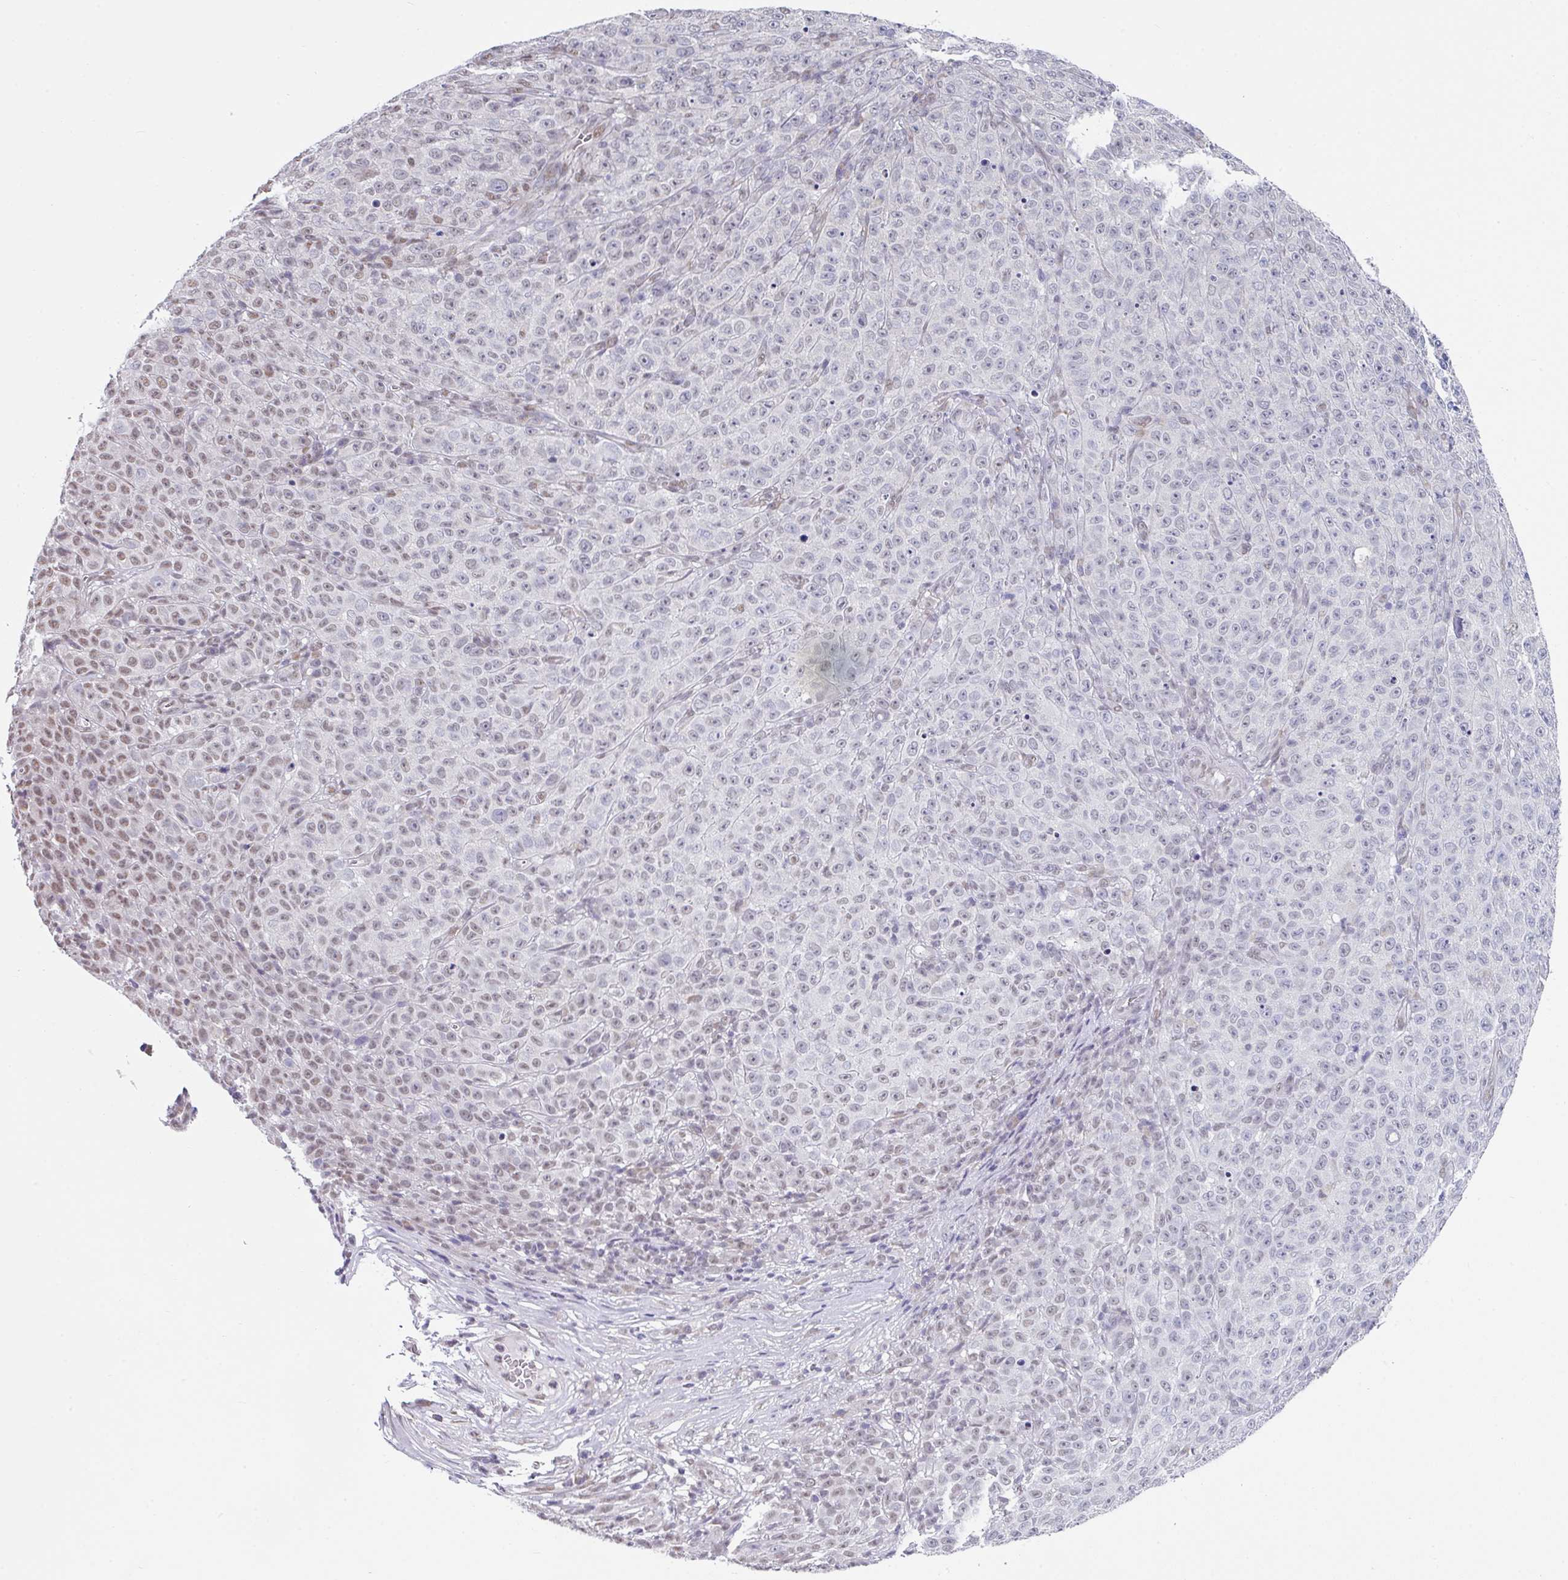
{"staining": {"intensity": "moderate", "quantity": "<25%", "location": "nuclear"}, "tissue": "melanoma", "cell_type": "Tumor cells", "image_type": "cancer", "snomed": [{"axis": "morphology", "description": "Malignant melanoma, NOS"}, {"axis": "topography", "description": "Skin"}], "caption": "Moderate nuclear positivity for a protein is present in approximately <25% of tumor cells of melanoma using immunohistochemistry (IHC).", "gene": "TMED5", "patient": {"sex": "female", "age": 82}}